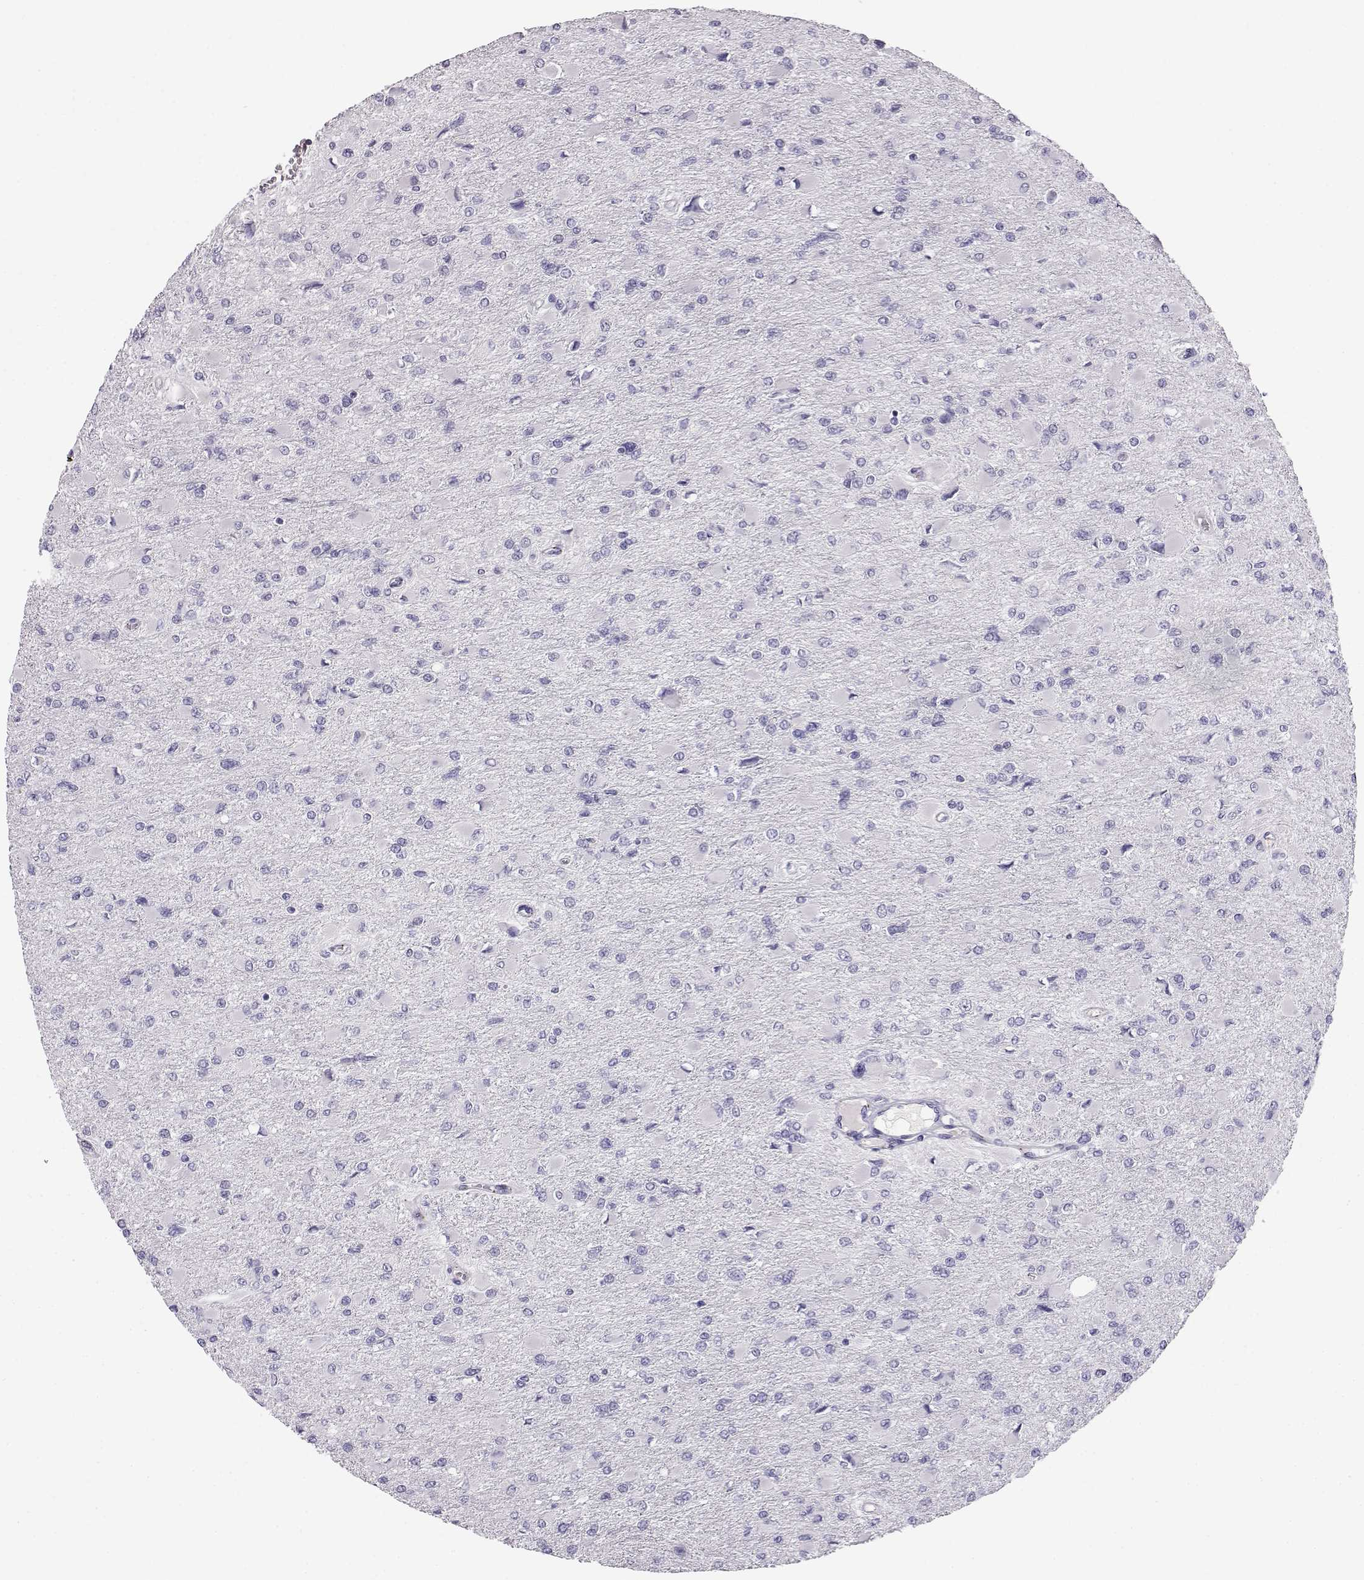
{"staining": {"intensity": "negative", "quantity": "none", "location": "none"}, "tissue": "glioma", "cell_type": "Tumor cells", "image_type": "cancer", "snomed": [{"axis": "morphology", "description": "Glioma, malignant, High grade"}, {"axis": "topography", "description": "Cerebral cortex"}], "caption": "This micrograph is of malignant high-grade glioma stained with immunohistochemistry to label a protein in brown with the nuclei are counter-stained blue. There is no expression in tumor cells. The staining was performed using DAB to visualize the protein expression in brown, while the nuclei were stained in blue with hematoxylin (Magnification: 20x).", "gene": "ENDOU", "patient": {"sex": "female", "age": 36}}